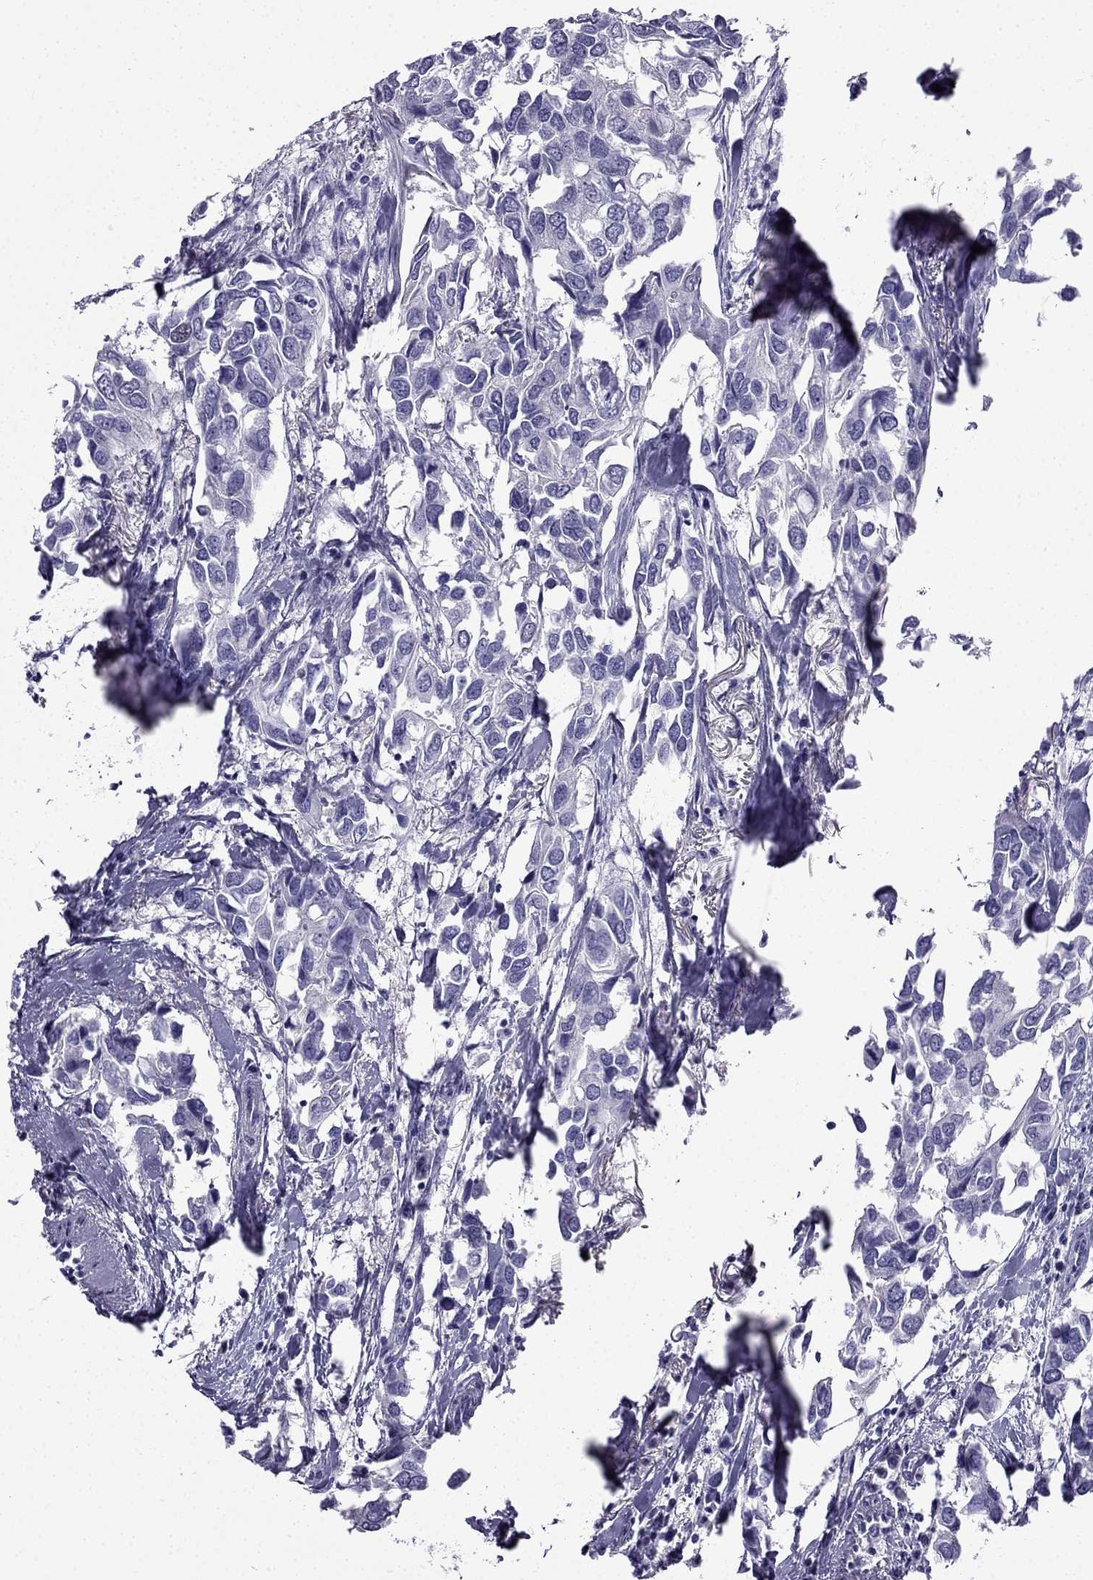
{"staining": {"intensity": "negative", "quantity": "none", "location": "none"}, "tissue": "breast cancer", "cell_type": "Tumor cells", "image_type": "cancer", "snomed": [{"axis": "morphology", "description": "Duct carcinoma"}, {"axis": "topography", "description": "Breast"}], "caption": "An immunohistochemistry image of breast cancer is shown. There is no staining in tumor cells of breast cancer.", "gene": "CDHR4", "patient": {"sex": "female", "age": 83}}